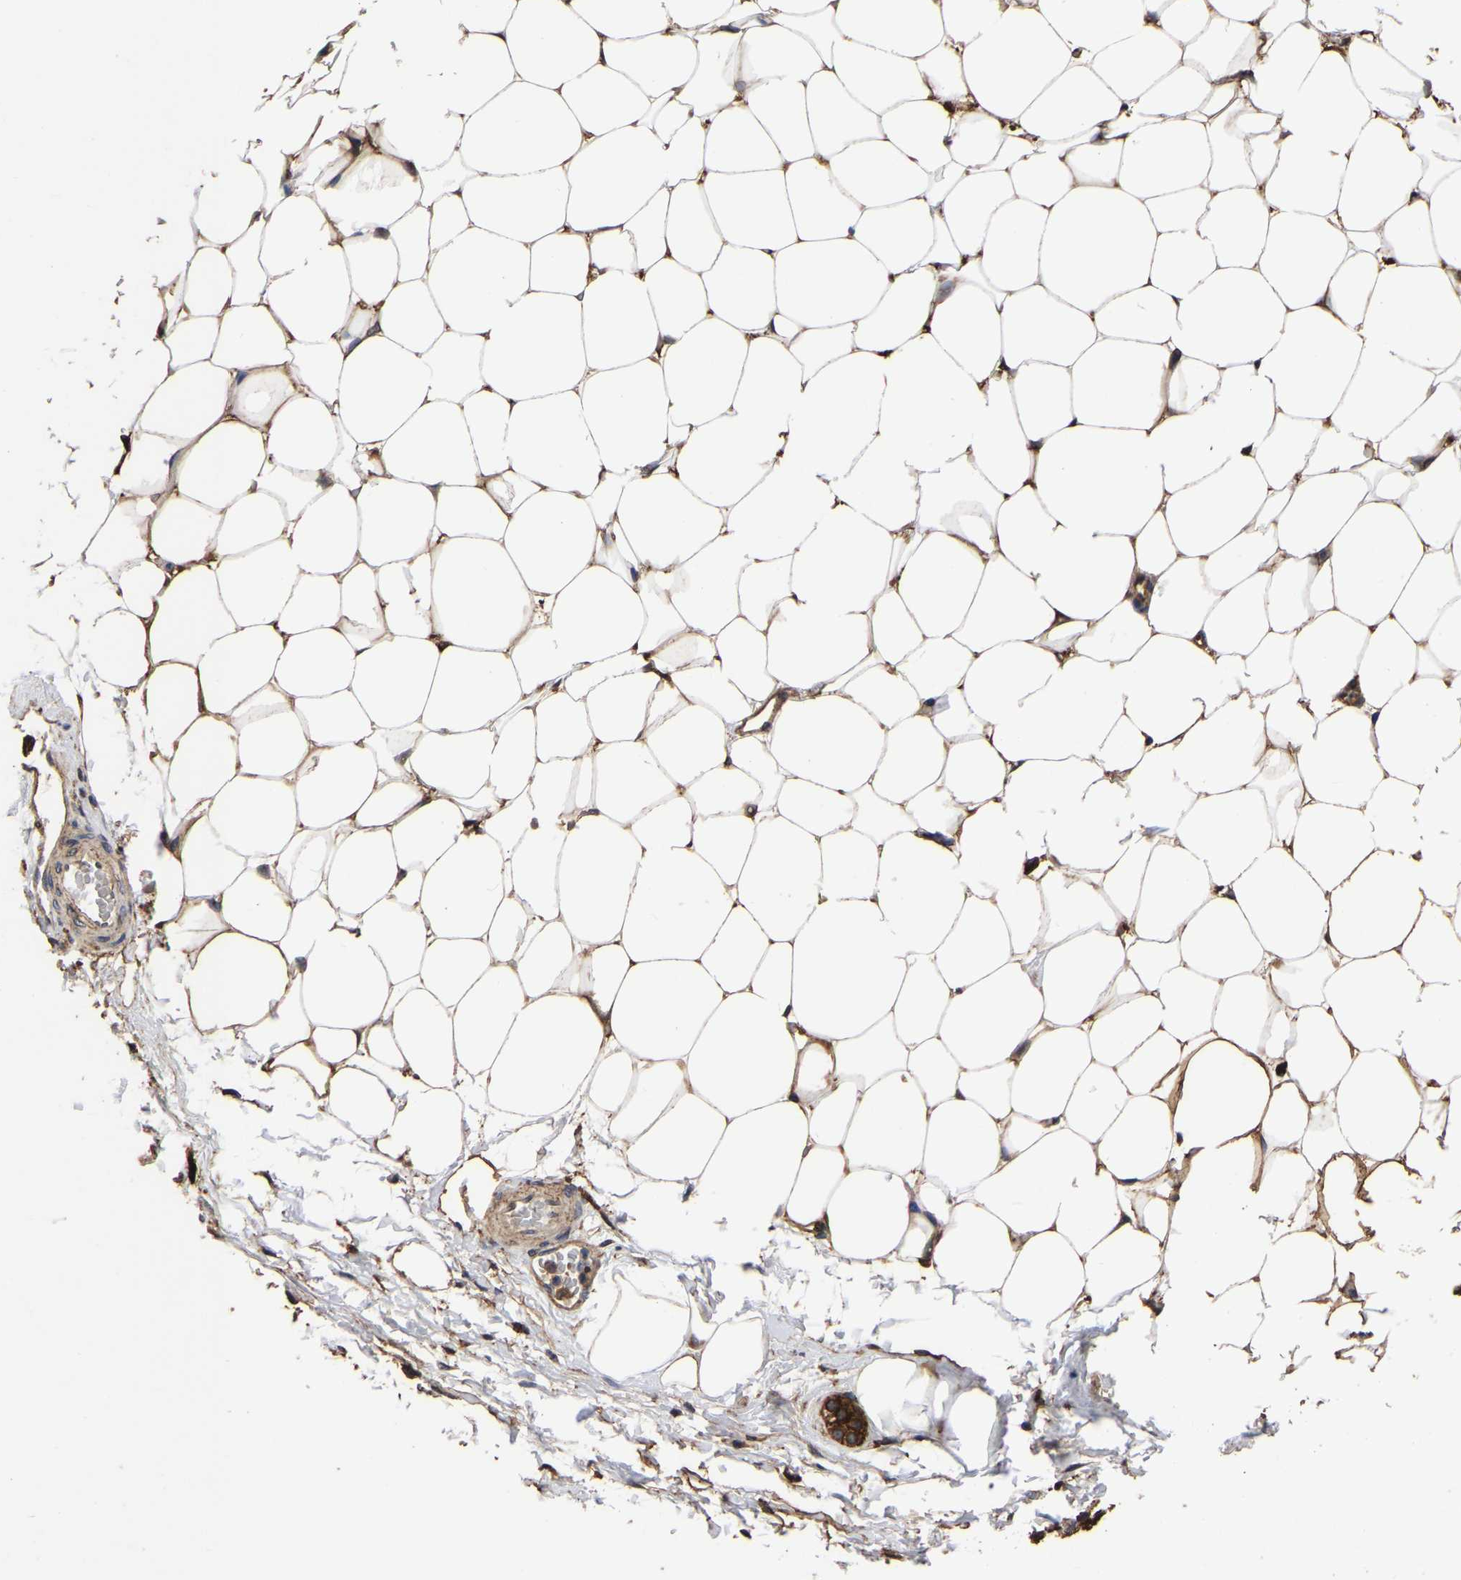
{"staining": {"intensity": "strong", "quantity": ">75%", "location": "cytoplasmic/membranous"}, "tissue": "adrenal gland", "cell_type": "Glandular cells", "image_type": "normal", "snomed": [{"axis": "morphology", "description": "Normal tissue, NOS"}, {"axis": "topography", "description": "Adrenal gland"}], "caption": "Immunohistochemical staining of normal human adrenal gland displays >75% levels of strong cytoplasmic/membranous protein positivity in about >75% of glandular cells. The staining is performed using DAB (3,3'-diaminobenzidine) brown chromogen to label protein expression. The nuclei are counter-stained blue using hematoxylin.", "gene": "LIF", "patient": {"sex": "female", "age": 44}}